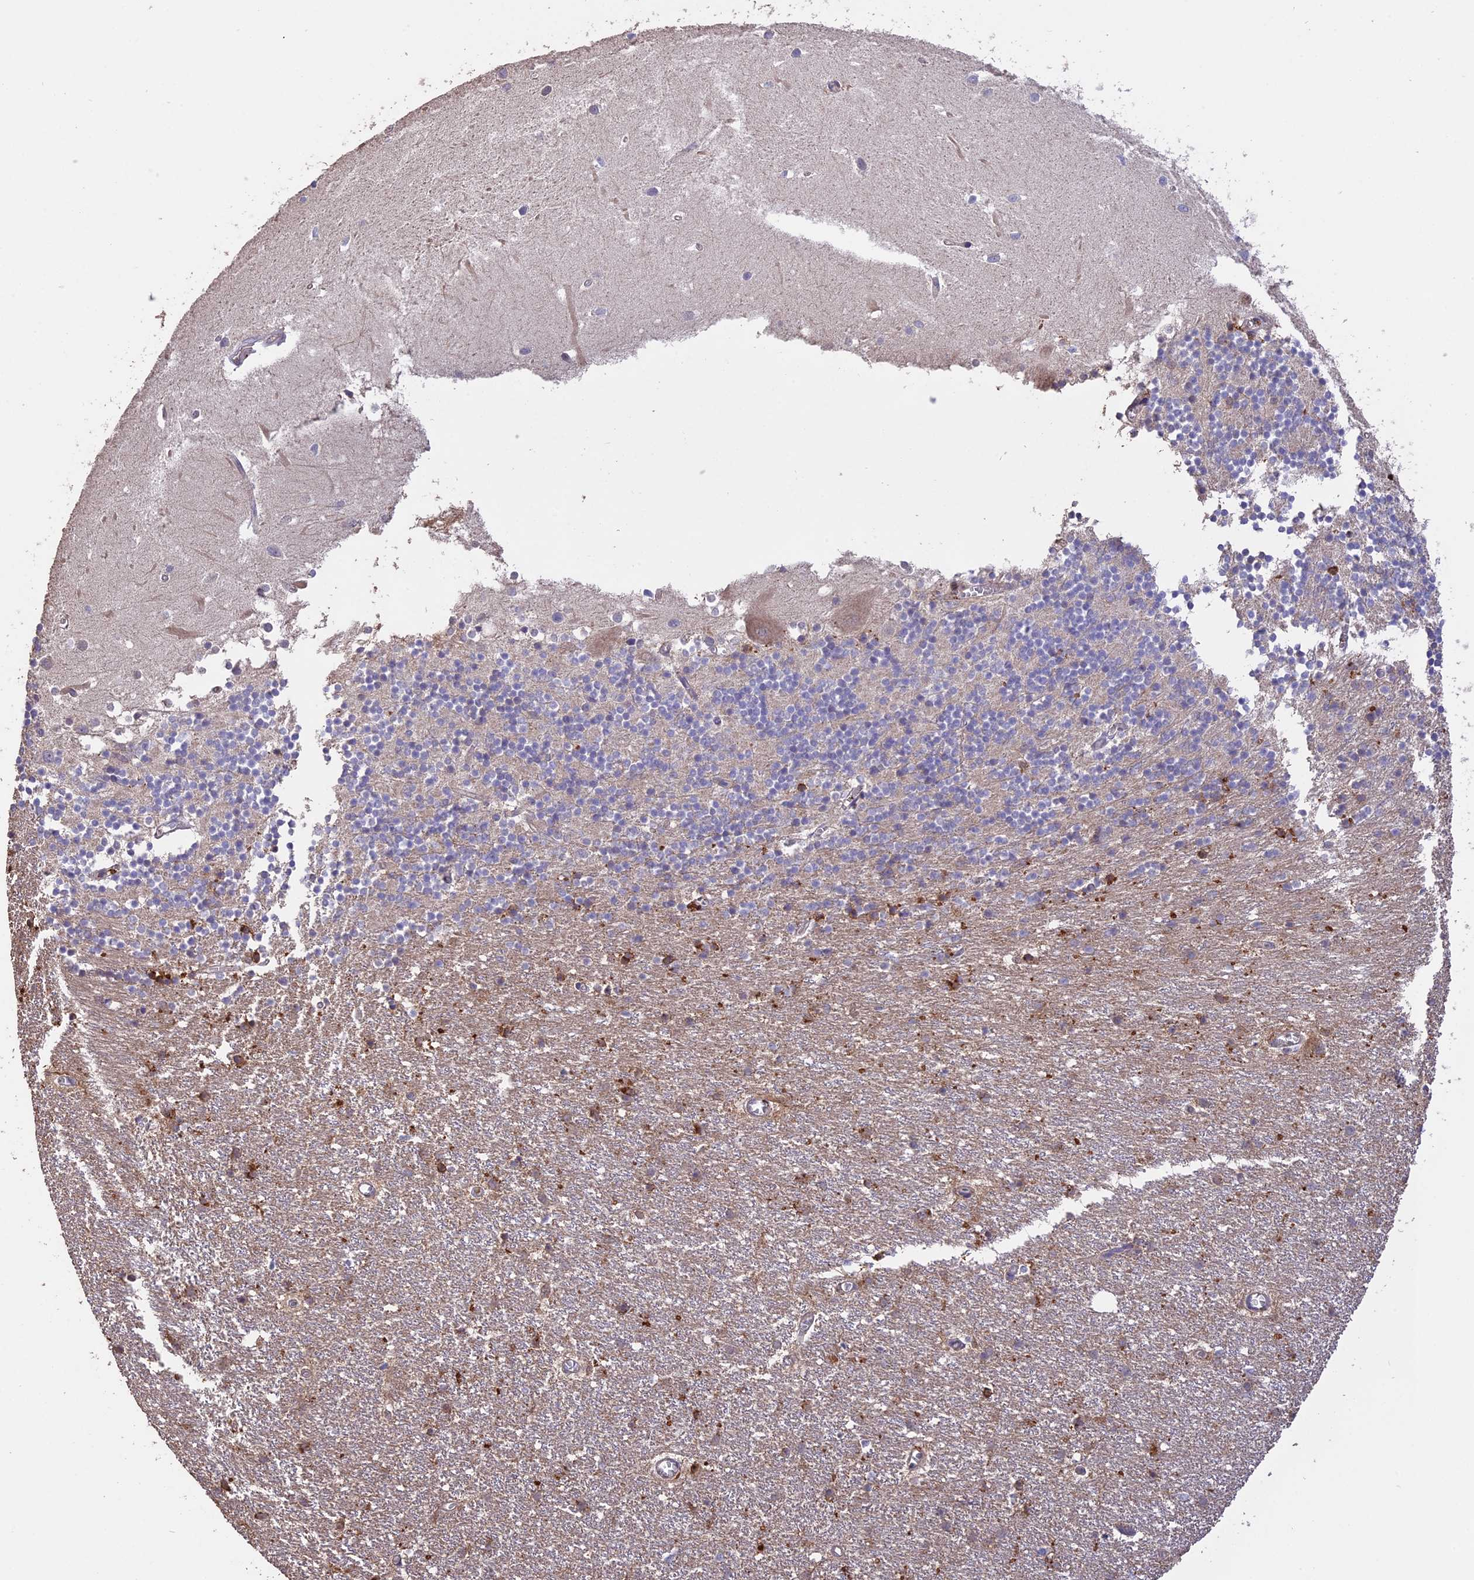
{"staining": {"intensity": "negative", "quantity": "none", "location": "none"}, "tissue": "cerebellum", "cell_type": "Cells in granular layer", "image_type": "normal", "snomed": [{"axis": "morphology", "description": "Normal tissue, NOS"}, {"axis": "topography", "description": "Cerebellum"}], "caption": "This is an immunohistochemistry micrograph of benign cerebellum. There is no staining in cells in granular layer.", "gene": "RASAL1", "patient": {"sex": "male", "age": 54}}